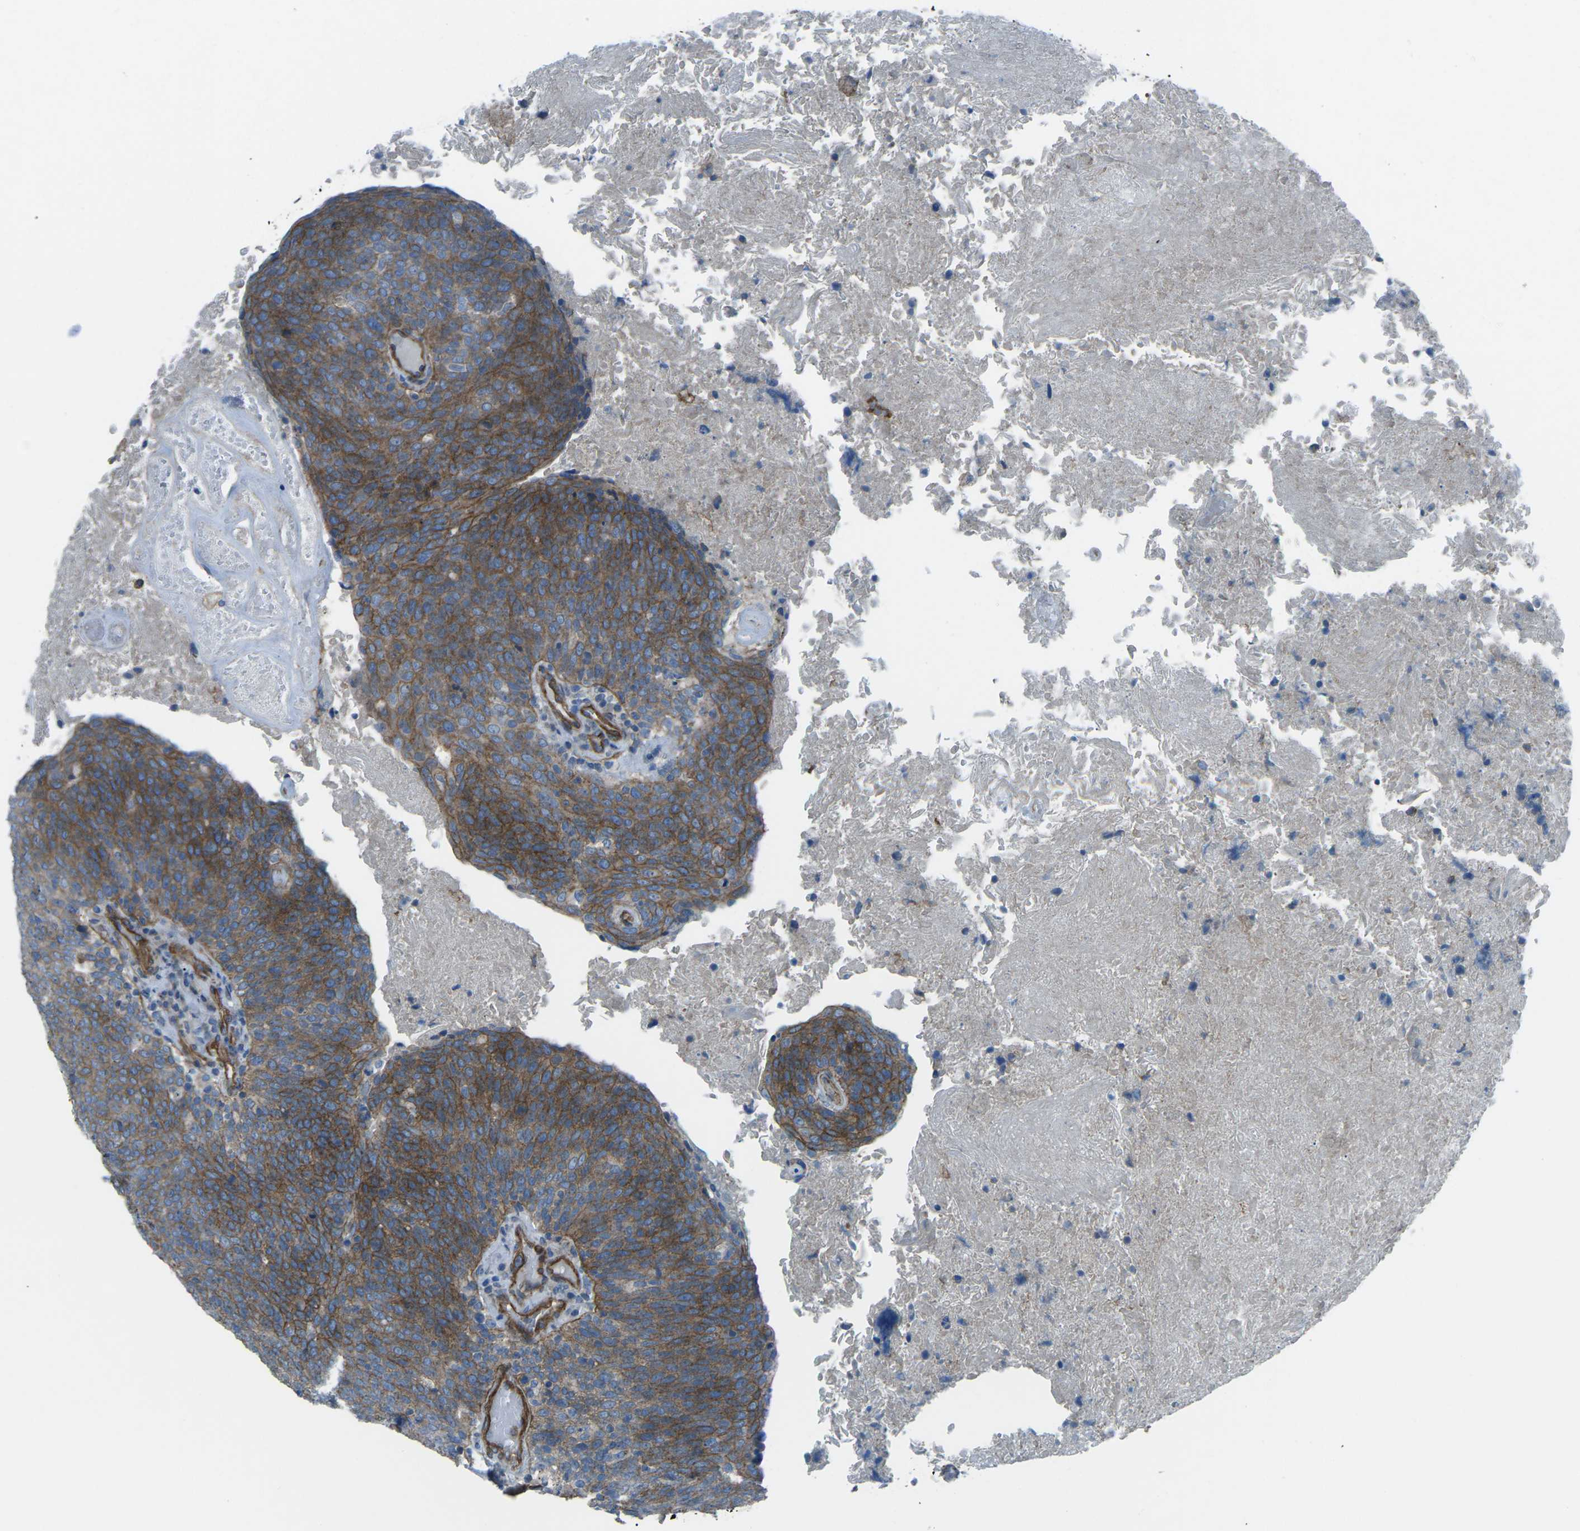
{"staining": {"intensity": "moderate", "quantity": ">75%", "location": "cytoplasmic/membranous"}, "tissue": "head and neck cancer", "cell_type": "Tumor cells", "image_type": "cancer", "snomed": [{"axis": "morphology", "description": "Squamous cell carcinoma, NOS"}, {"axis": "morphology", "description": "Squamous cell carcinoma, metastatic, NOS"}, {"axis": "topography", "description": "Lymph node"}, {"axis": "topography", "description": "Head-Neck"}], "caption": "A photomicrograph of human head and neck cancer stained for a protein shows moderate cytoplasmic/membranous brown staining in tumor cells.", "gene": "UTRN", "patient": {"sex": "male", "age": 62}}